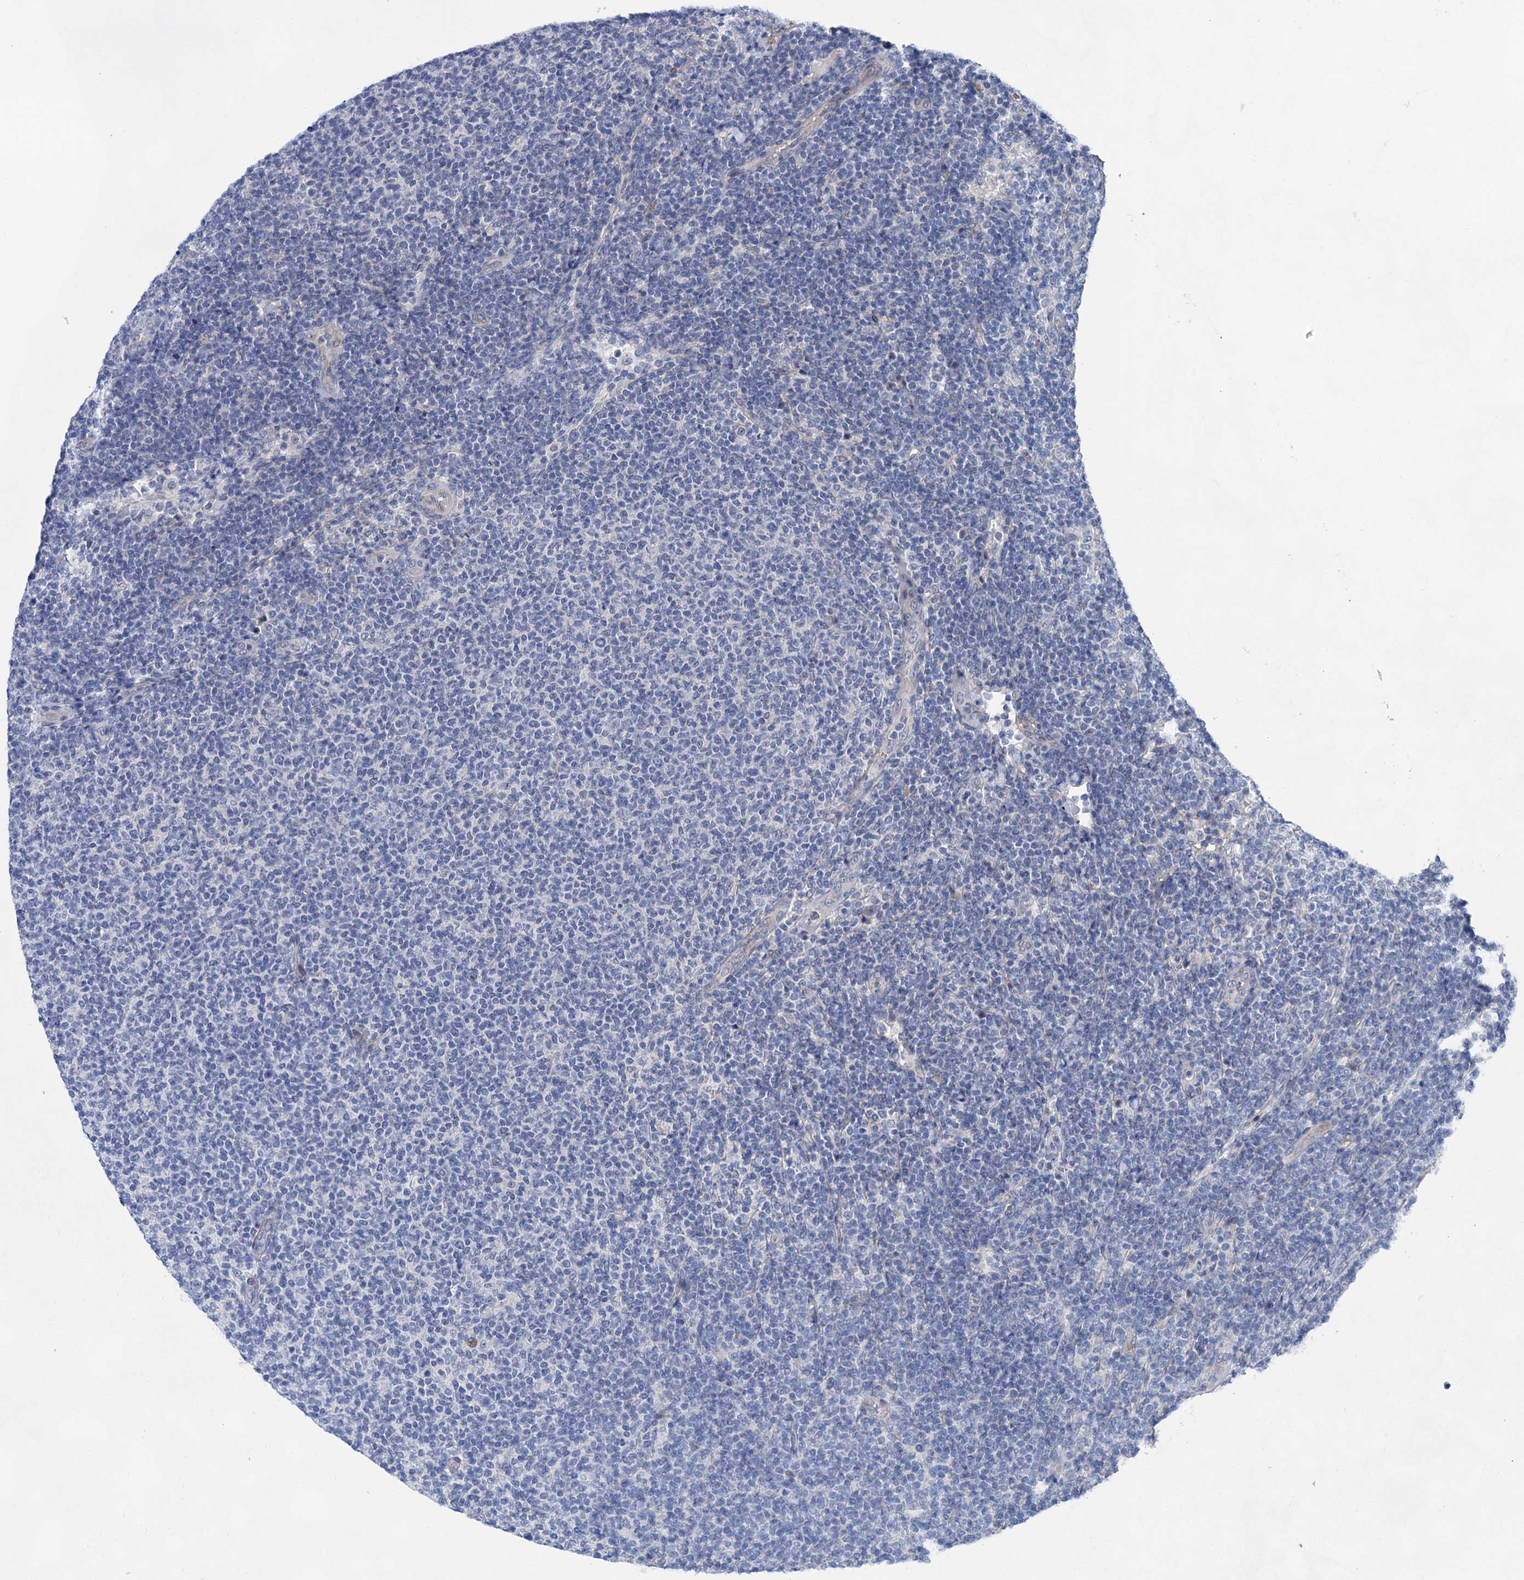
{"staining": {"intensity": "negative", "quantity": "none", "location": "none"}, "tissue": "lymphoma", "cell_type": "Tumor cells", "image_type": "cancer", "snomed": [{"axis": "morphology", "description": "Malignant lymphoma, non-Hodgkin's type, Low grade"}, {"axis": "topography", "description": "Lymph node"}], "caption": "This is an immunohistochemistry (IHC) photomicrograph of human lymphoma. There is no expression in tumor cells.", "gene": "MORN3", "patient": {"sex": "male", "age": 66}}